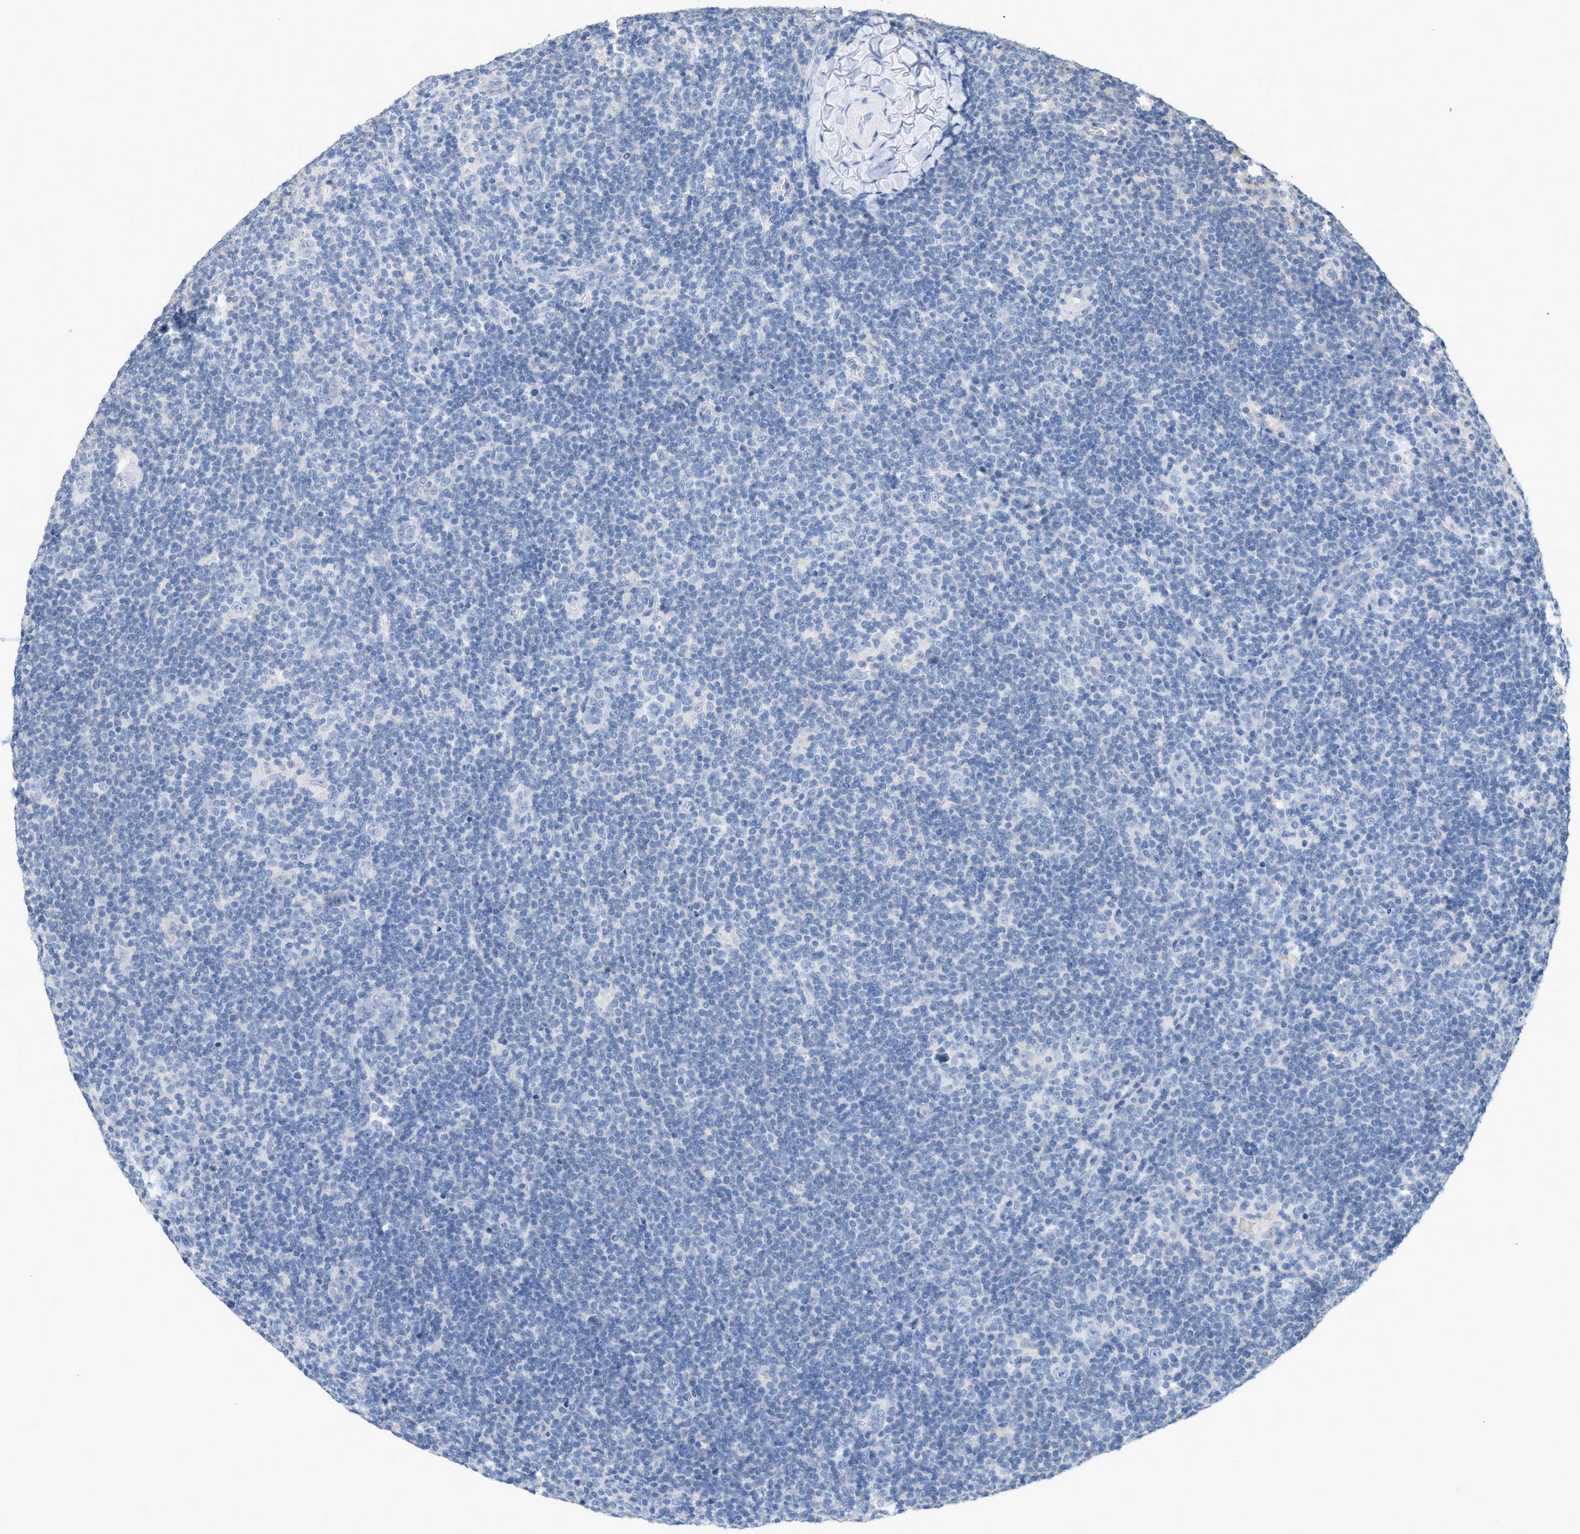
{"staining": {"intensity": "negative", "quantity": "none", "location": "none"}, "tissue": "lymphoma", "cell_type": "Tumor cells", "image_type": "cancer", "snomed": [{"axis": "morphology", "description": "Hodgkin's disease, NOS"}, {"axis": "topography", "description": "Lymph node"}], "caption": "A high-resolution histopathology image shows immunohistochemistry staining of Hodgkin's disease, which shows no significant expression in tumor cells.", "gene": "PAPPA", "patient": {"sex": "female", "age": 57}}